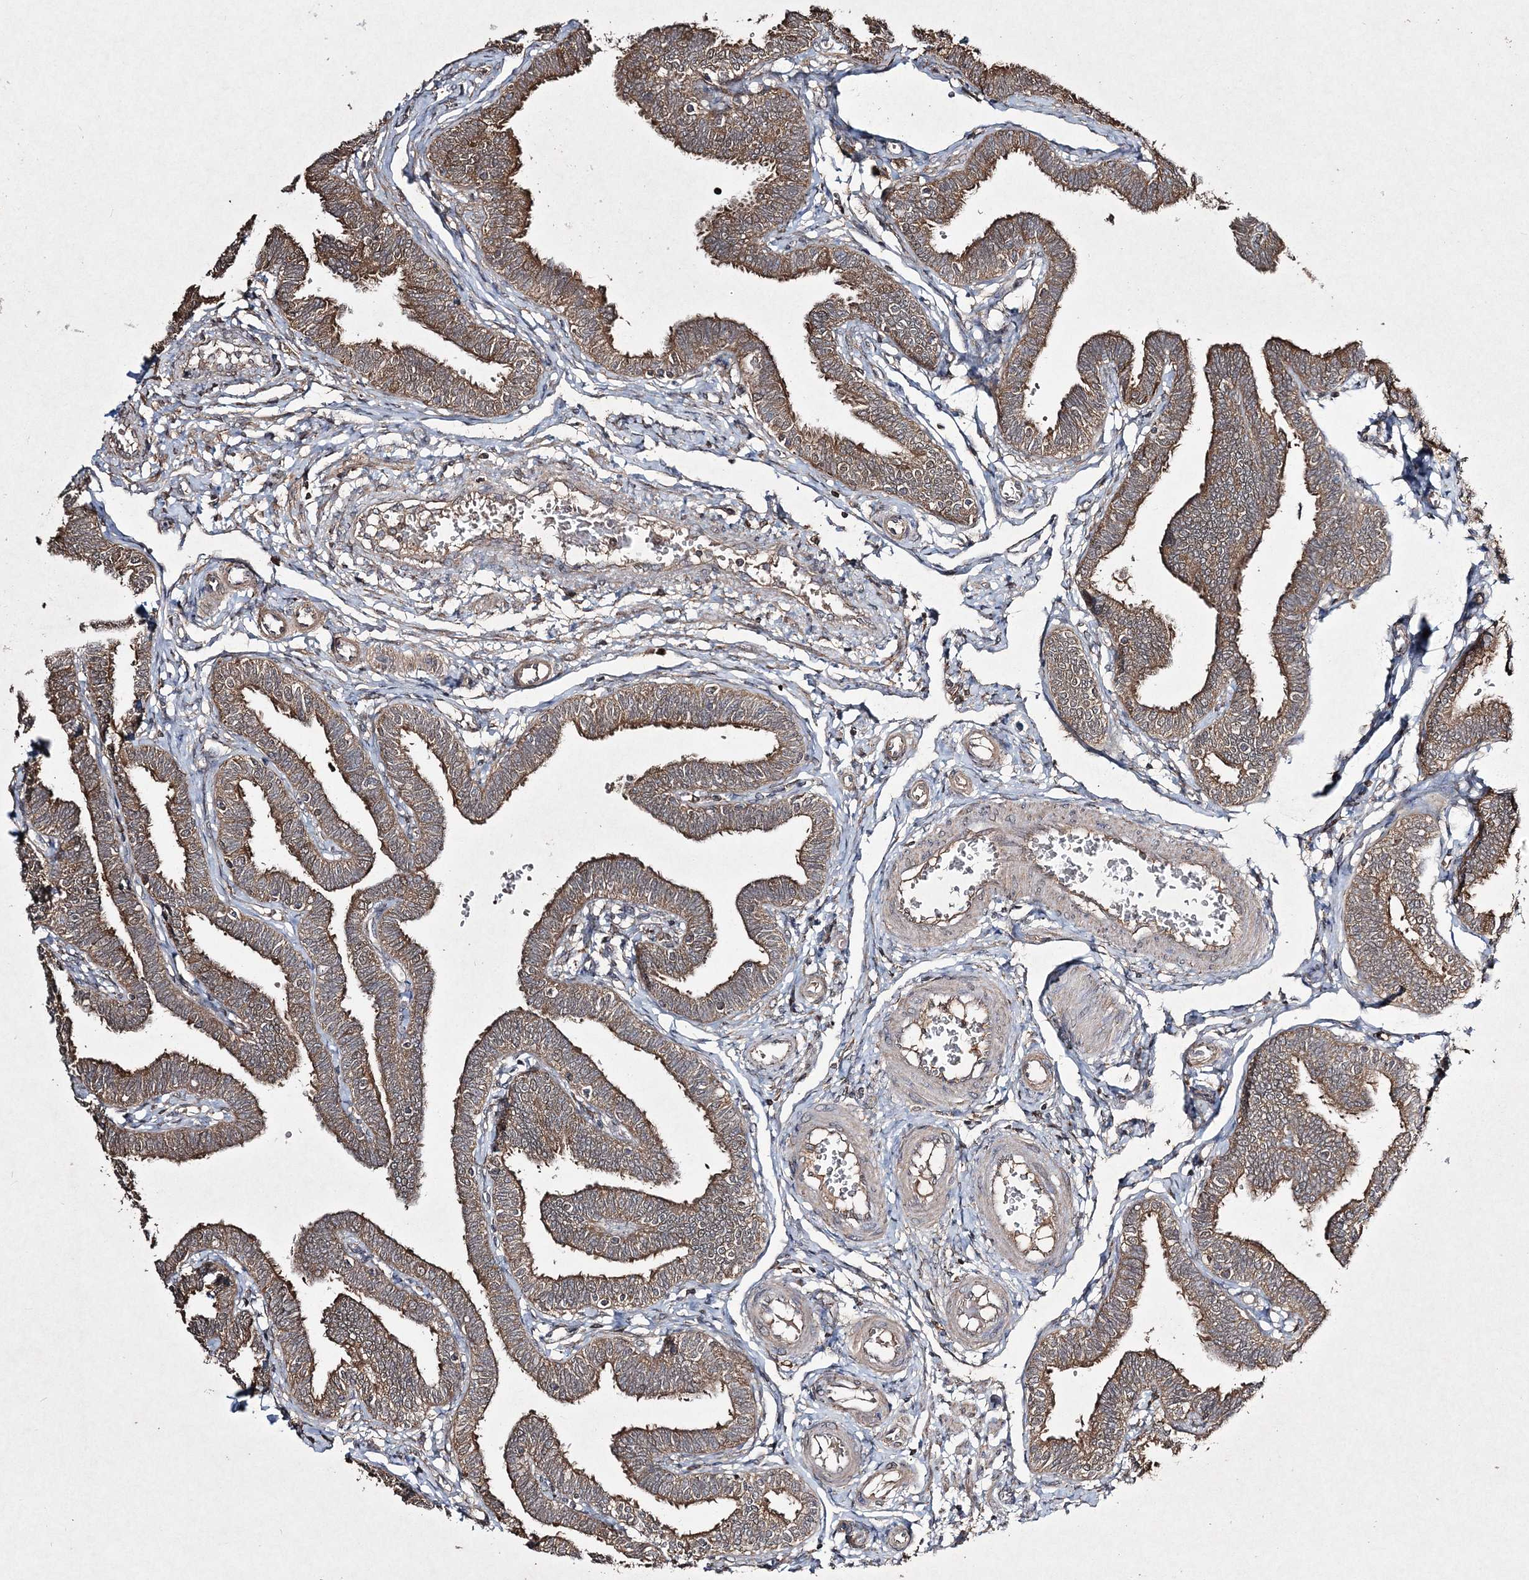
{"staining": {"intensity": "strong", "quantity": ">75%", "location": "cytoplasmic/membranous"}, "tissue": "fallopian tube", "cell_type": "Glandular cells", "image_type": "normal", "snomed": [{"axis": "morphology", "description": "Normal tissue, NOS"}, {"axis": "topography", "description": "Fallopian tube"}, {"axis": "topography", "description": "Ovary"}], "caption": "Immunohistochemical staining of normal human fallopian tube shows high levels of strong cytoplasmic/membranous positivity in about >75% of glandular cells. (Stains: DAB (3,3'-diaminobenzidine) in brown, nuclei in blue, Microscopy: brightfield microscopy at high magnification).", "gene": "GRSF1", "patient": {"sex": "female", "age": 23}}